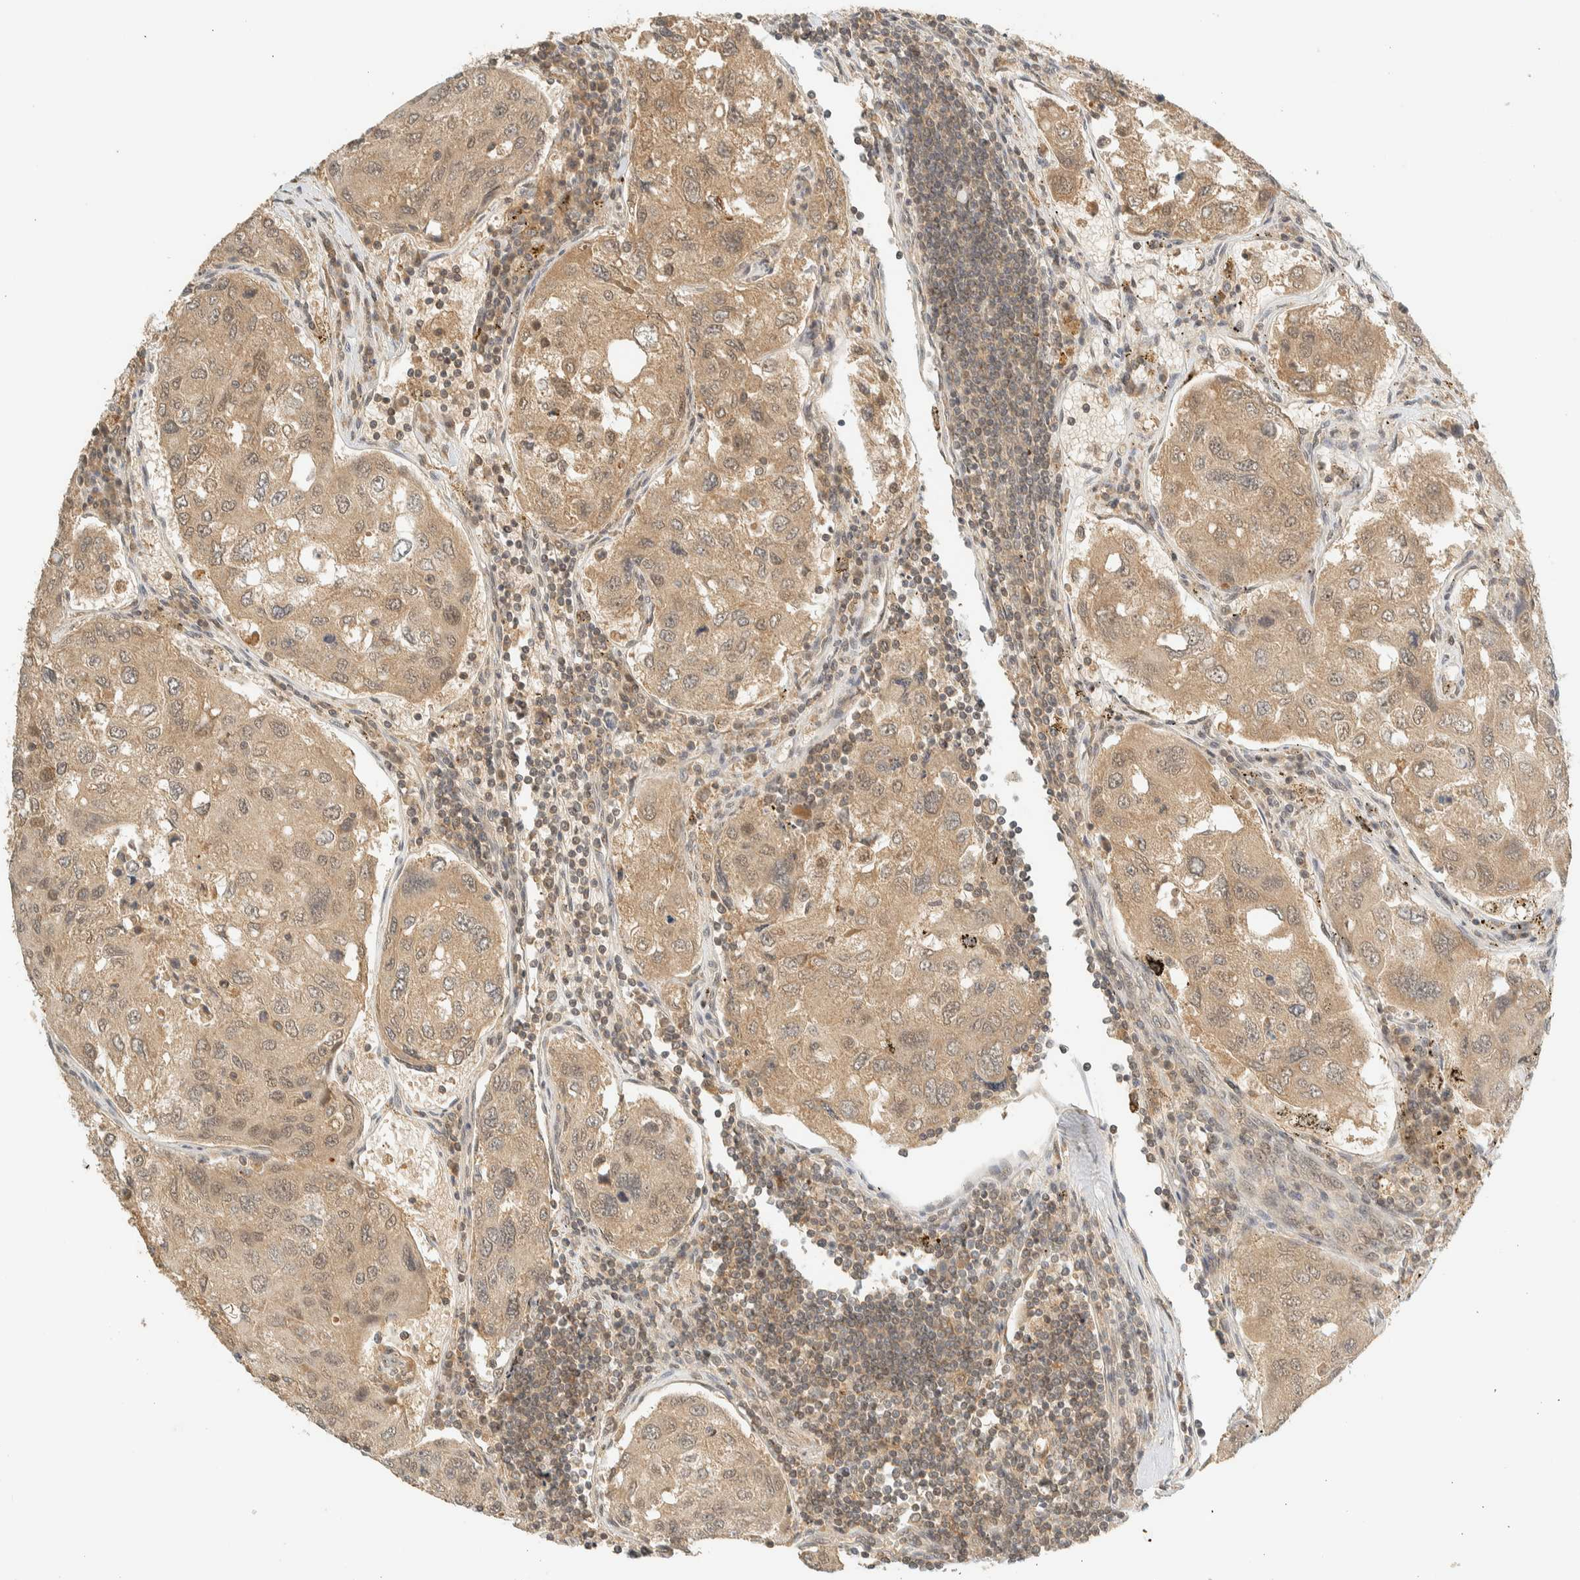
{"staining": {"intensity": "moderate", "quantity": ">75%", "location": "cytoplasmic/membranous,nuclear"}, "tissue": "urothelial cancer", "cell_type": "Tumor cells", "image_type": "cancer", "snomed": [{"axis": "morphology", "description": "Urothelial carcinoma, High grade"}, {"axis": "topography", "description": "Lymph node"}, {"axis": "topography", "description": "Urinary bladder"}], "caption": "A medium amount of moderate cytoplasmic/membranous and nuclear expression is appreciated in about >75% of tumor cells in urothelial cancer tissue.", "gene": "KIFAP3", "patient": {"sex": "male", "age": 51}}